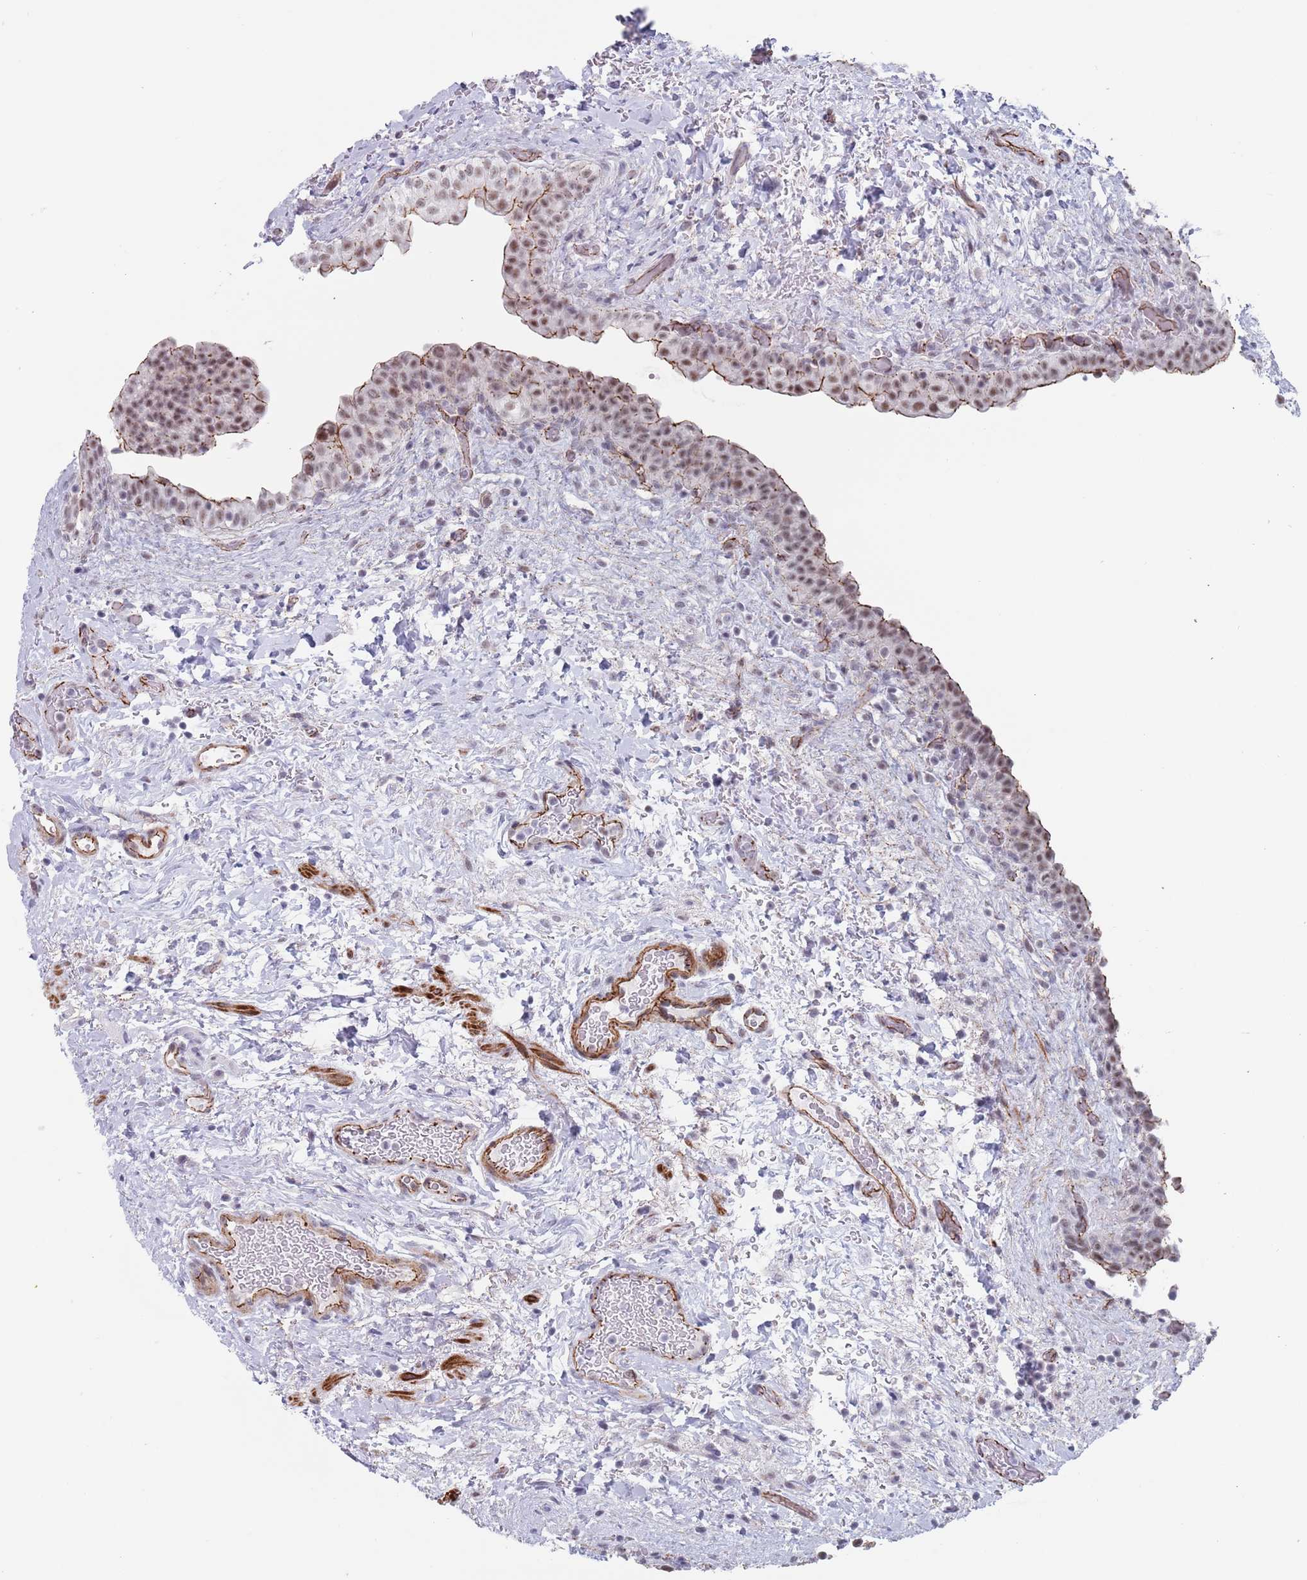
{"staining": {"intensity": "moderate", "quantity": "25%-75%", "location": "cytoplasmic/membranous,nuclear"}, "tissue": "urinary bladder", "cell_type": "Urothelial cells", "image_type": "normal", "snomed": [{"axis": "morphology", "description": "Normal tissue, NOS"}, {"axis": "topography", "description": "Urinary bladder"}], "caption": "Protein staining of benign urinary bladder exhibits moderate cytoplasmic/membranous,nuclear staining in approximately 25%-75% of urothelial cells.", "gene": "OR5A2", "patient": {"sex": "male", "age": 69}}